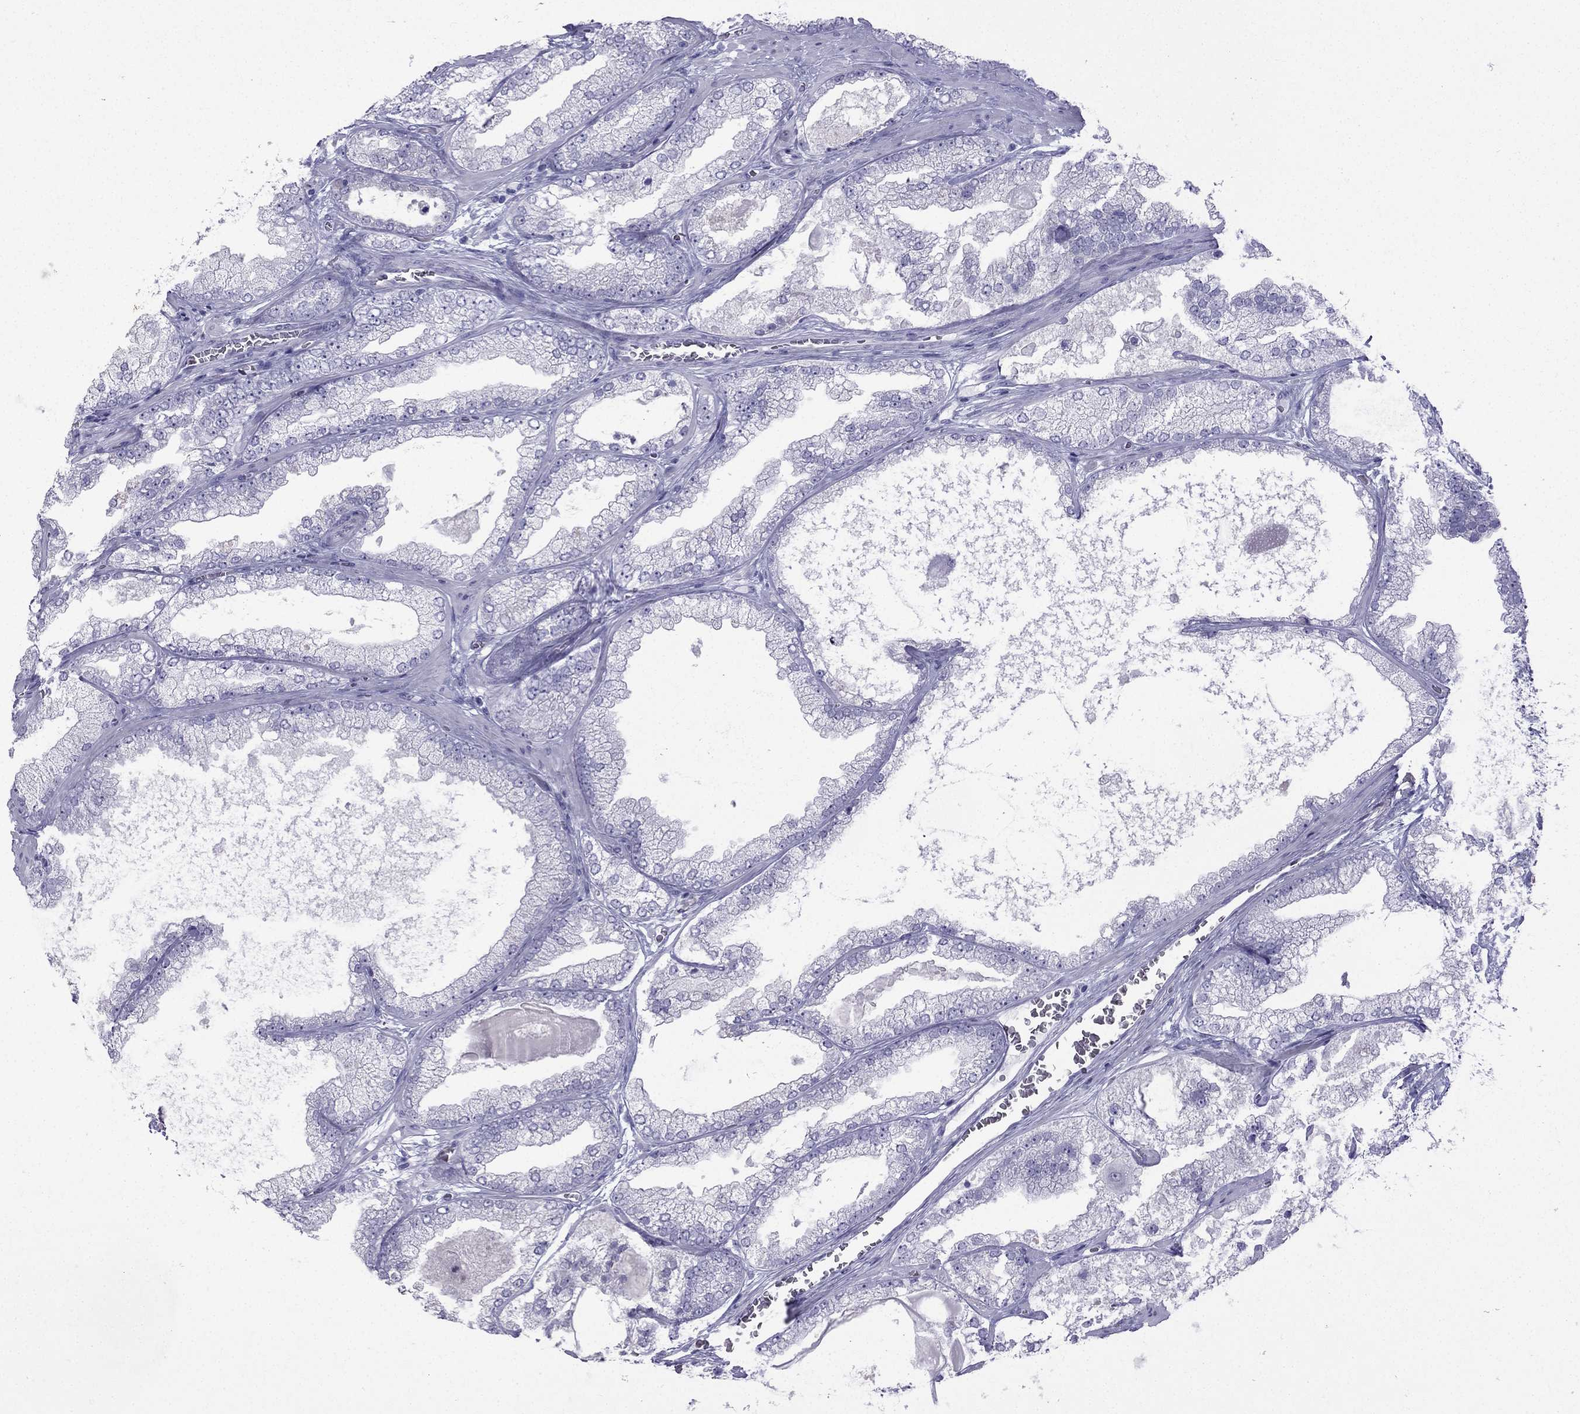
{"staining": {"intensity": "negative", "quantity": "none", "location": "none"}, "tissue": "prostate cancer", "cell_type": "Tumor cells", "image_type": "cancer", "snomed": [{"axis": "morphology", "description": "Adenocarcinoma, Low grade"}, {"axis": "topography", "description": "Prostate"}], "caption": "Micrograph shows no significant protein staining in tumor cells of prostate cancer.", "gene": "GJA8", "patient": {"sex": "male", "age": 57}}